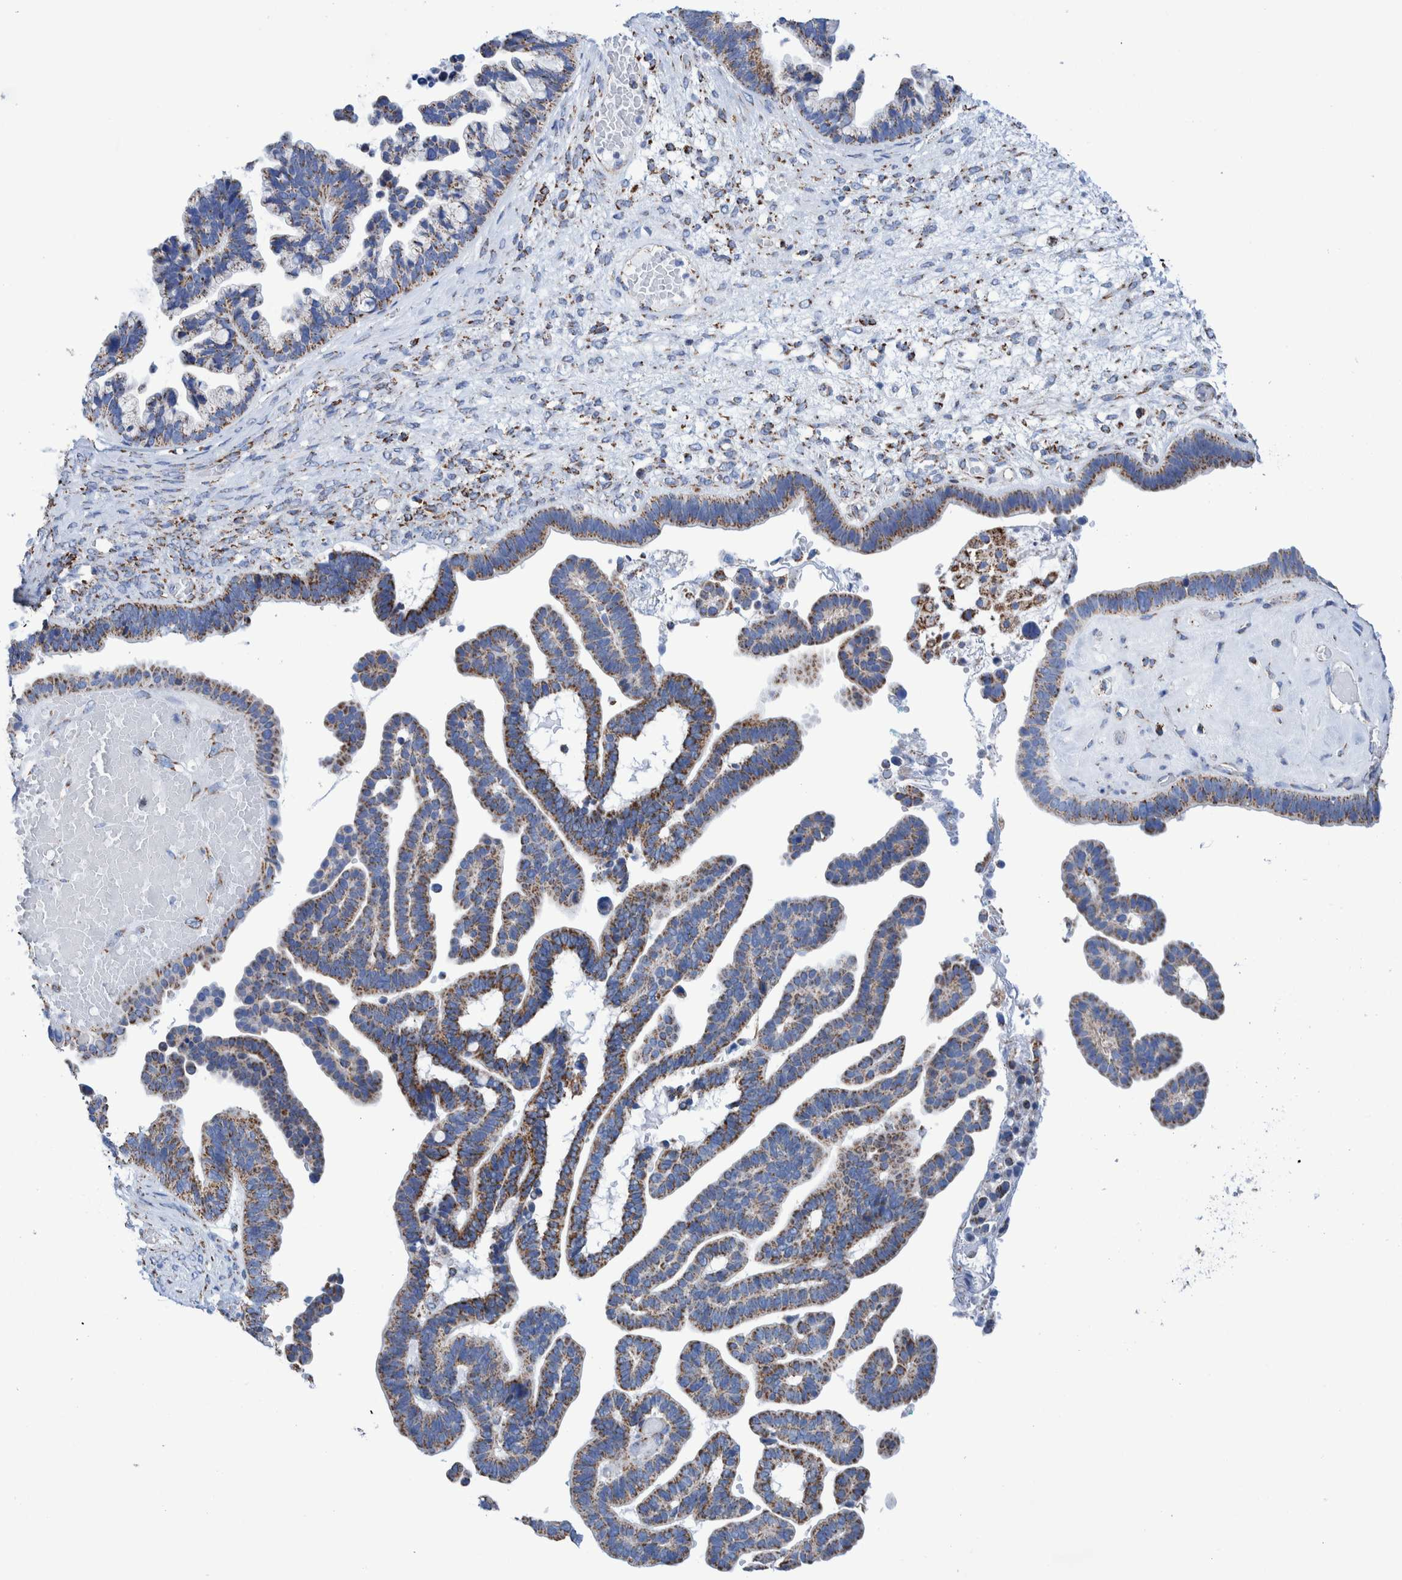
{"staining": {"intensity": "weak", "quantity": ">75%", "location": "cytoplasmic/membranous"}, "tissue": "ovarian cancer", "cell_type": "Tumor cells", "image_type": "cancer", "snomed": [{"axis": "morphology", "description": "Cystadenocarcinoma, serous, NOS"}, {"axis": "topography", "description": "Ovary"}], "caption": "Serous cystadenocarcinoma (ovarian) tissue demonstrates weak cytoplasmic/membranous staining in approximately >75% of tumor cells (DAB = brown stain, brightfield microscopy at high magnification).", "gene": "DECR1", "patient": {"sex": "female", "age": 56}}